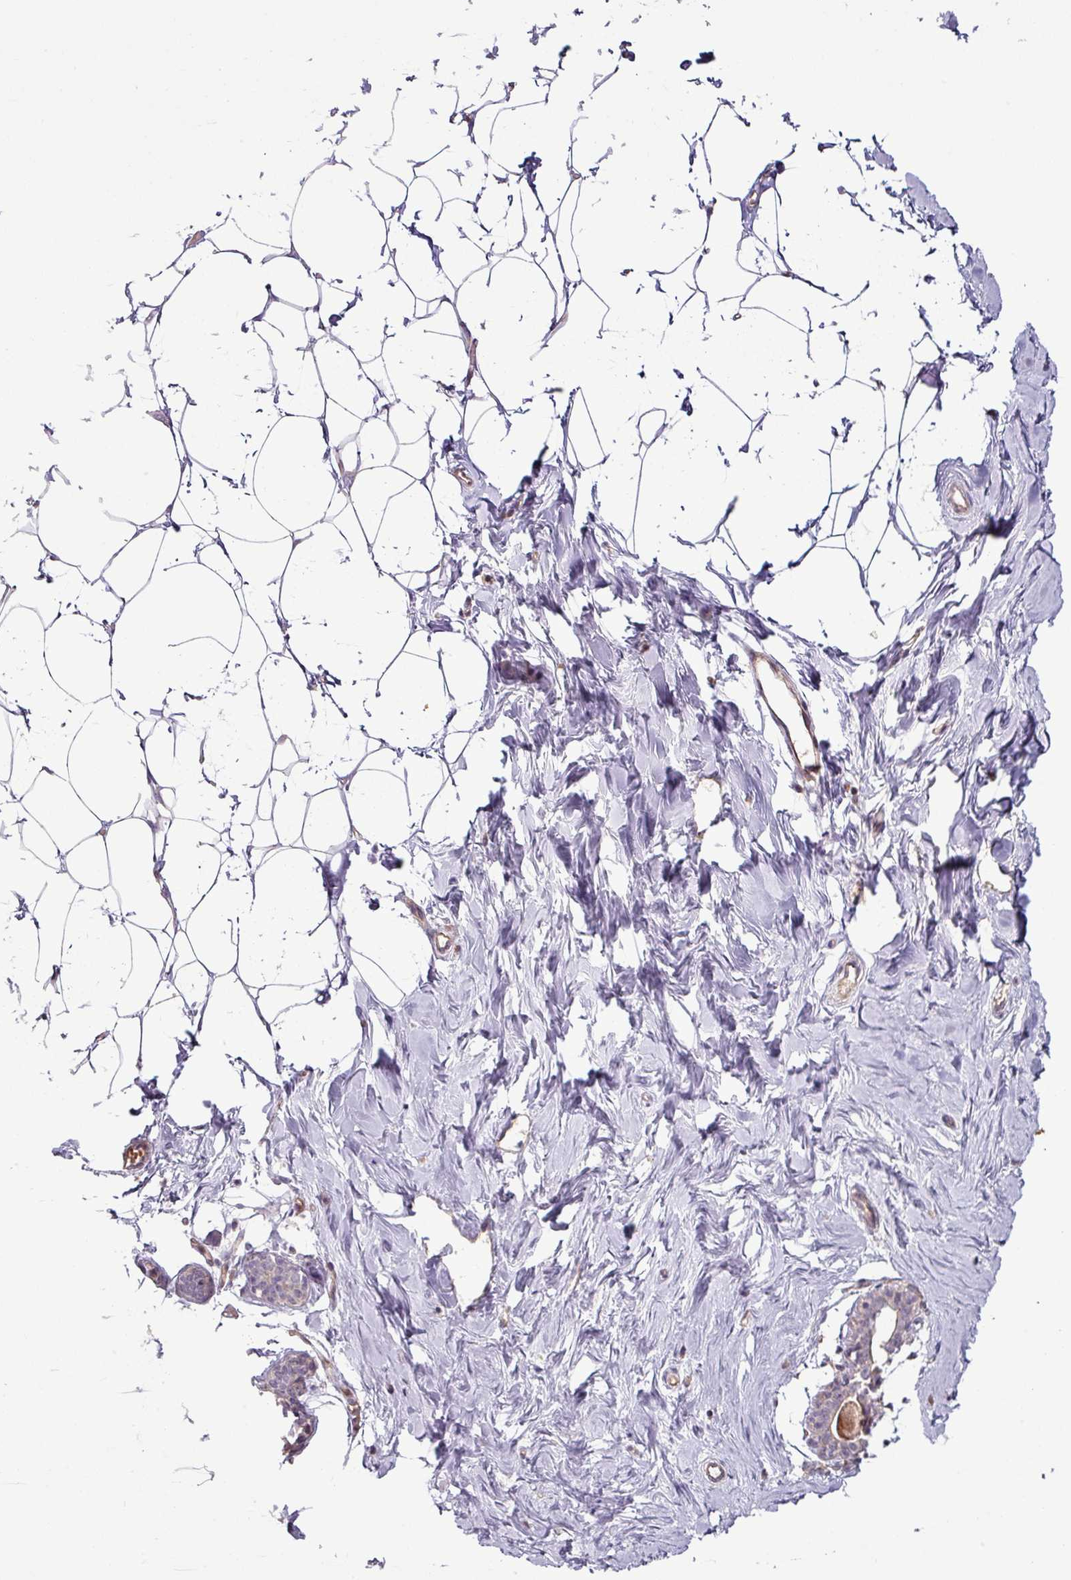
{"staining": {"intensity": "negative", "quantity": "none", "location": "none"}, "tissue": "breast", "cell_type": "Adipocytes", "image_type": "normal", "snomed": [{"axis": "morphology", "description": "Normal tissue, NOS"}, {"axis": "topography", "description": "Breast"}], "caption": "DAB immunohistochemical staining of normal breast exhibits no significant expression in adipocytes.", "gene": "ZNF106", "patient": {"sex": "female", "age": 23}}